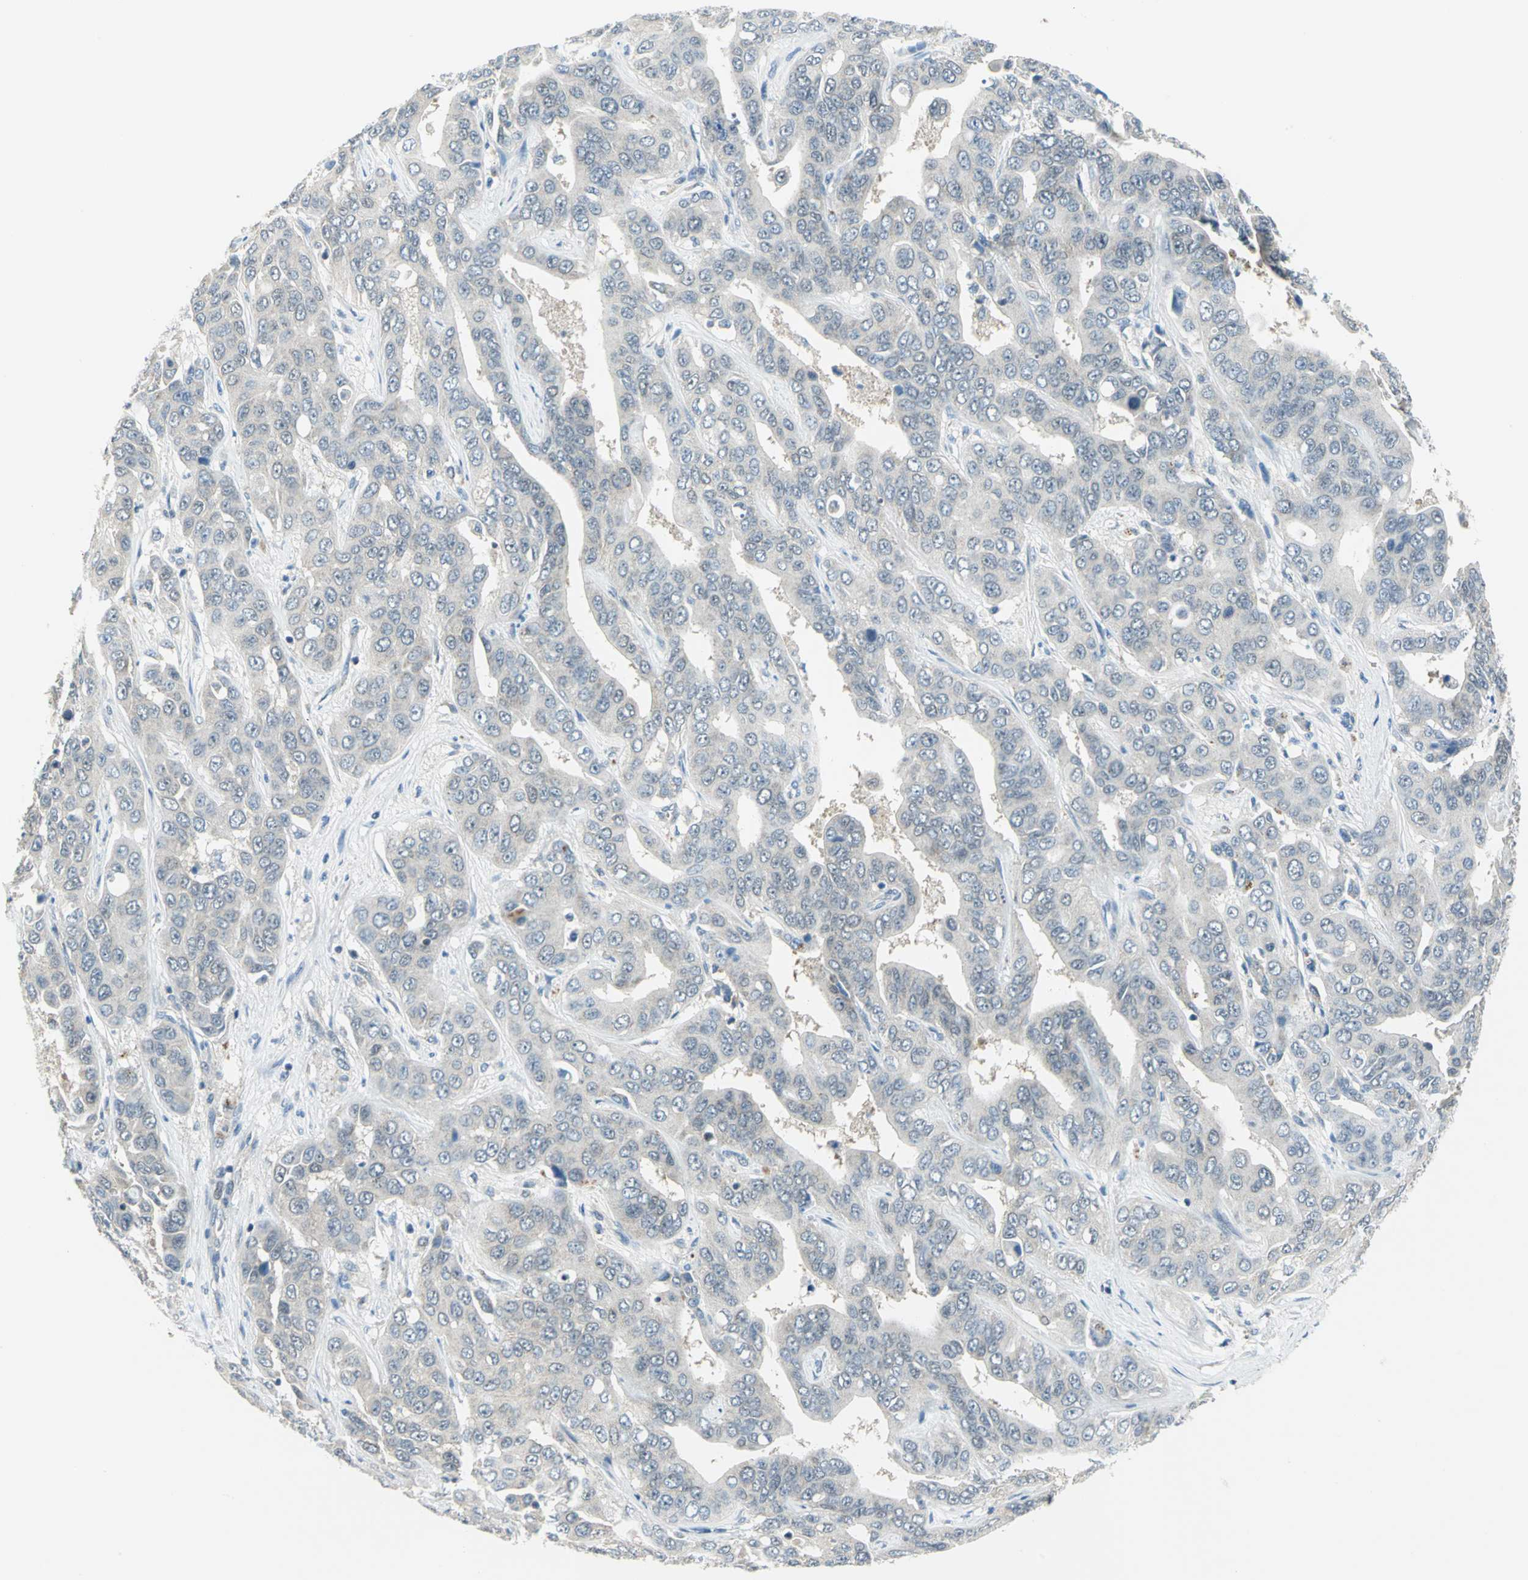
{"staining": {"intensity": "negative", "quantity": "none", "location": "none"}, "tissue": "liver cancer", "cell_type": "Tumor cells", "image_type": "cancer", "snomed": [{"axis": "morphology", "description": "Cholangiocarcinoma"}, {"axis": "topography", "description": "Liver"}], "caption": "Tumor cells show no significant protein expression in cholangiocarcinoma (liver). (DAB (3,3'-diaminobenzidine) immunohistochemistry (IHC) visualized using brightfield microscopy, high magnification).", "gene": "PIN1", "patient": {"sex": "female", "age": 52}}